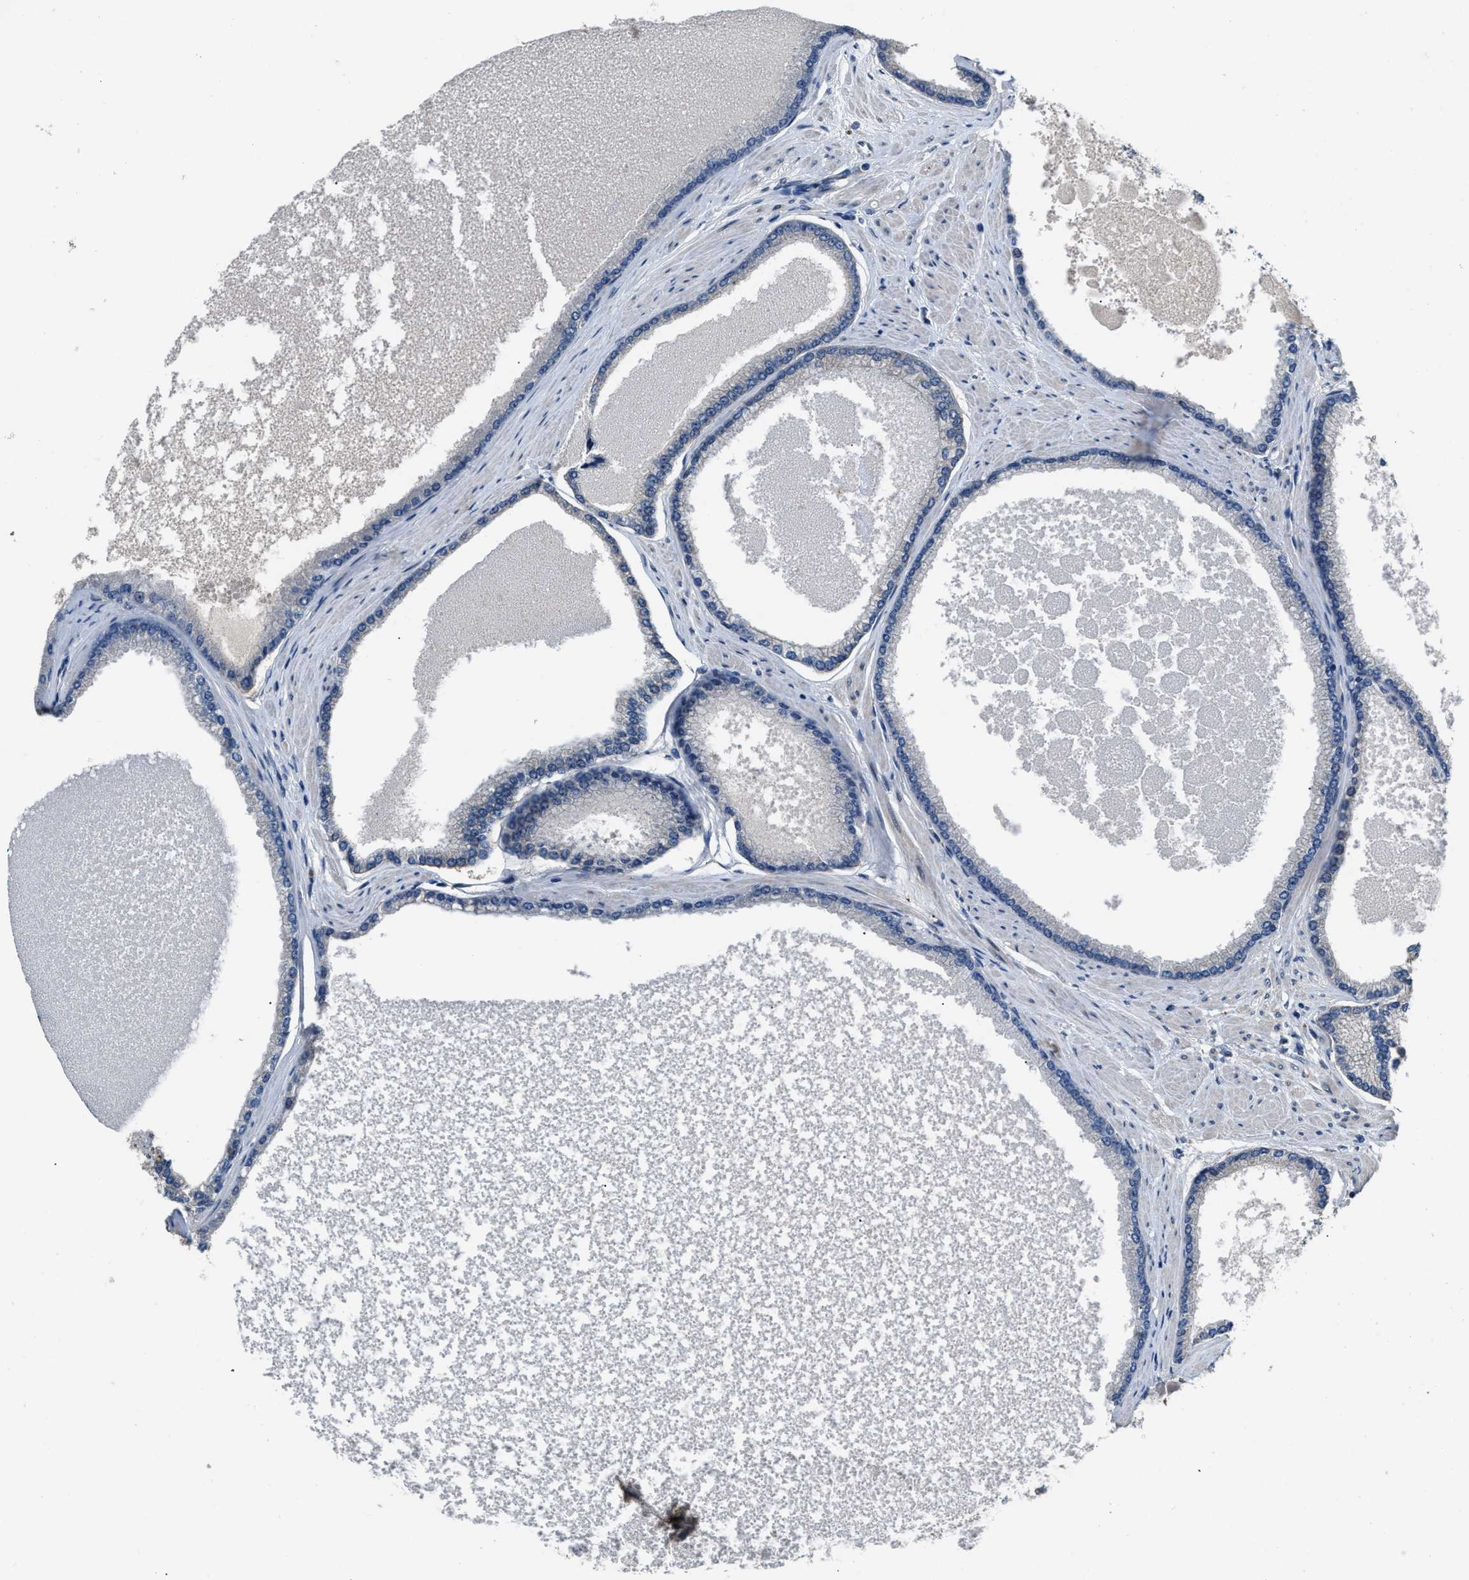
{"staining": {"intensity": "negative", "quantity": "none", "location": "none"}, "tissue": "prostate cancer", "cell_type": "Tumor cells", "image_type": "cancer", "snomed": [{"axis": "morphology", "description": "Adenocarcinoma, High grade"}, {"axis": "topography", "description": "Prostate"}], "caption": "Protein analysis of high-grade adenocarcinoma (prostate) exhibits no significant staining in tumor cells.", "gene": "UTRN", "patient": {"sex": "male", "age": 61}}